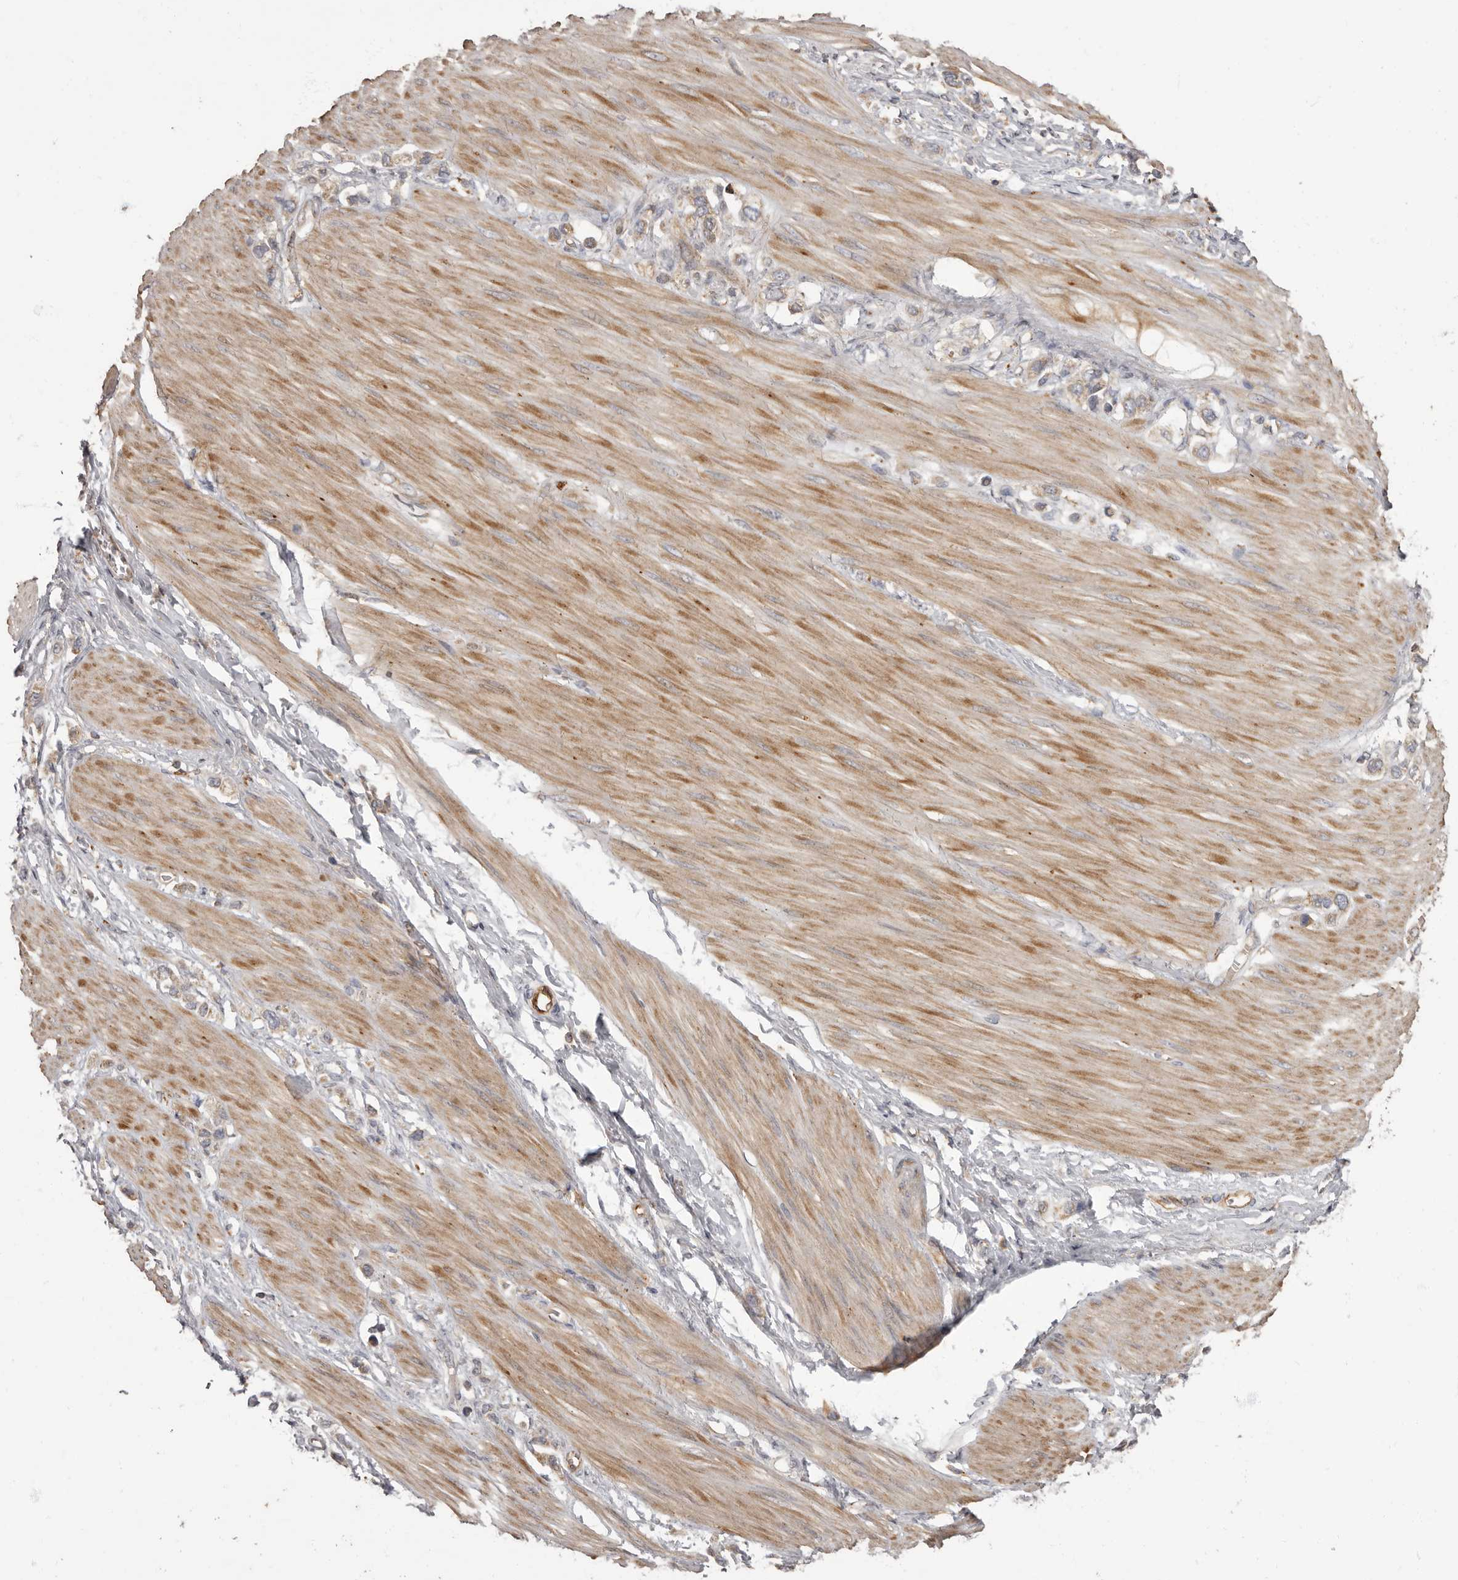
{"staining": {"intensity": "weak", "quantity": ">75%", "location": "cytoplasmic/membranous"}, "tissue": "stomach cancer", "cell_type": "Tumor cells", "image_type": "cancer", "snomed": [{"axis": "morphology", "description": "Adenocarcinoma, NOS"}, {"axis": "topography", "description": "Stomach"}], "caption": "Approximately >75% of tumor cells in human stomach cancer demonstrate weak cytoplasmic/membranous protein positivity as visualized by brown immunohistochemical staining.", "gene": "ADCY2", "patient": {"sex": "female", "age": 65}}